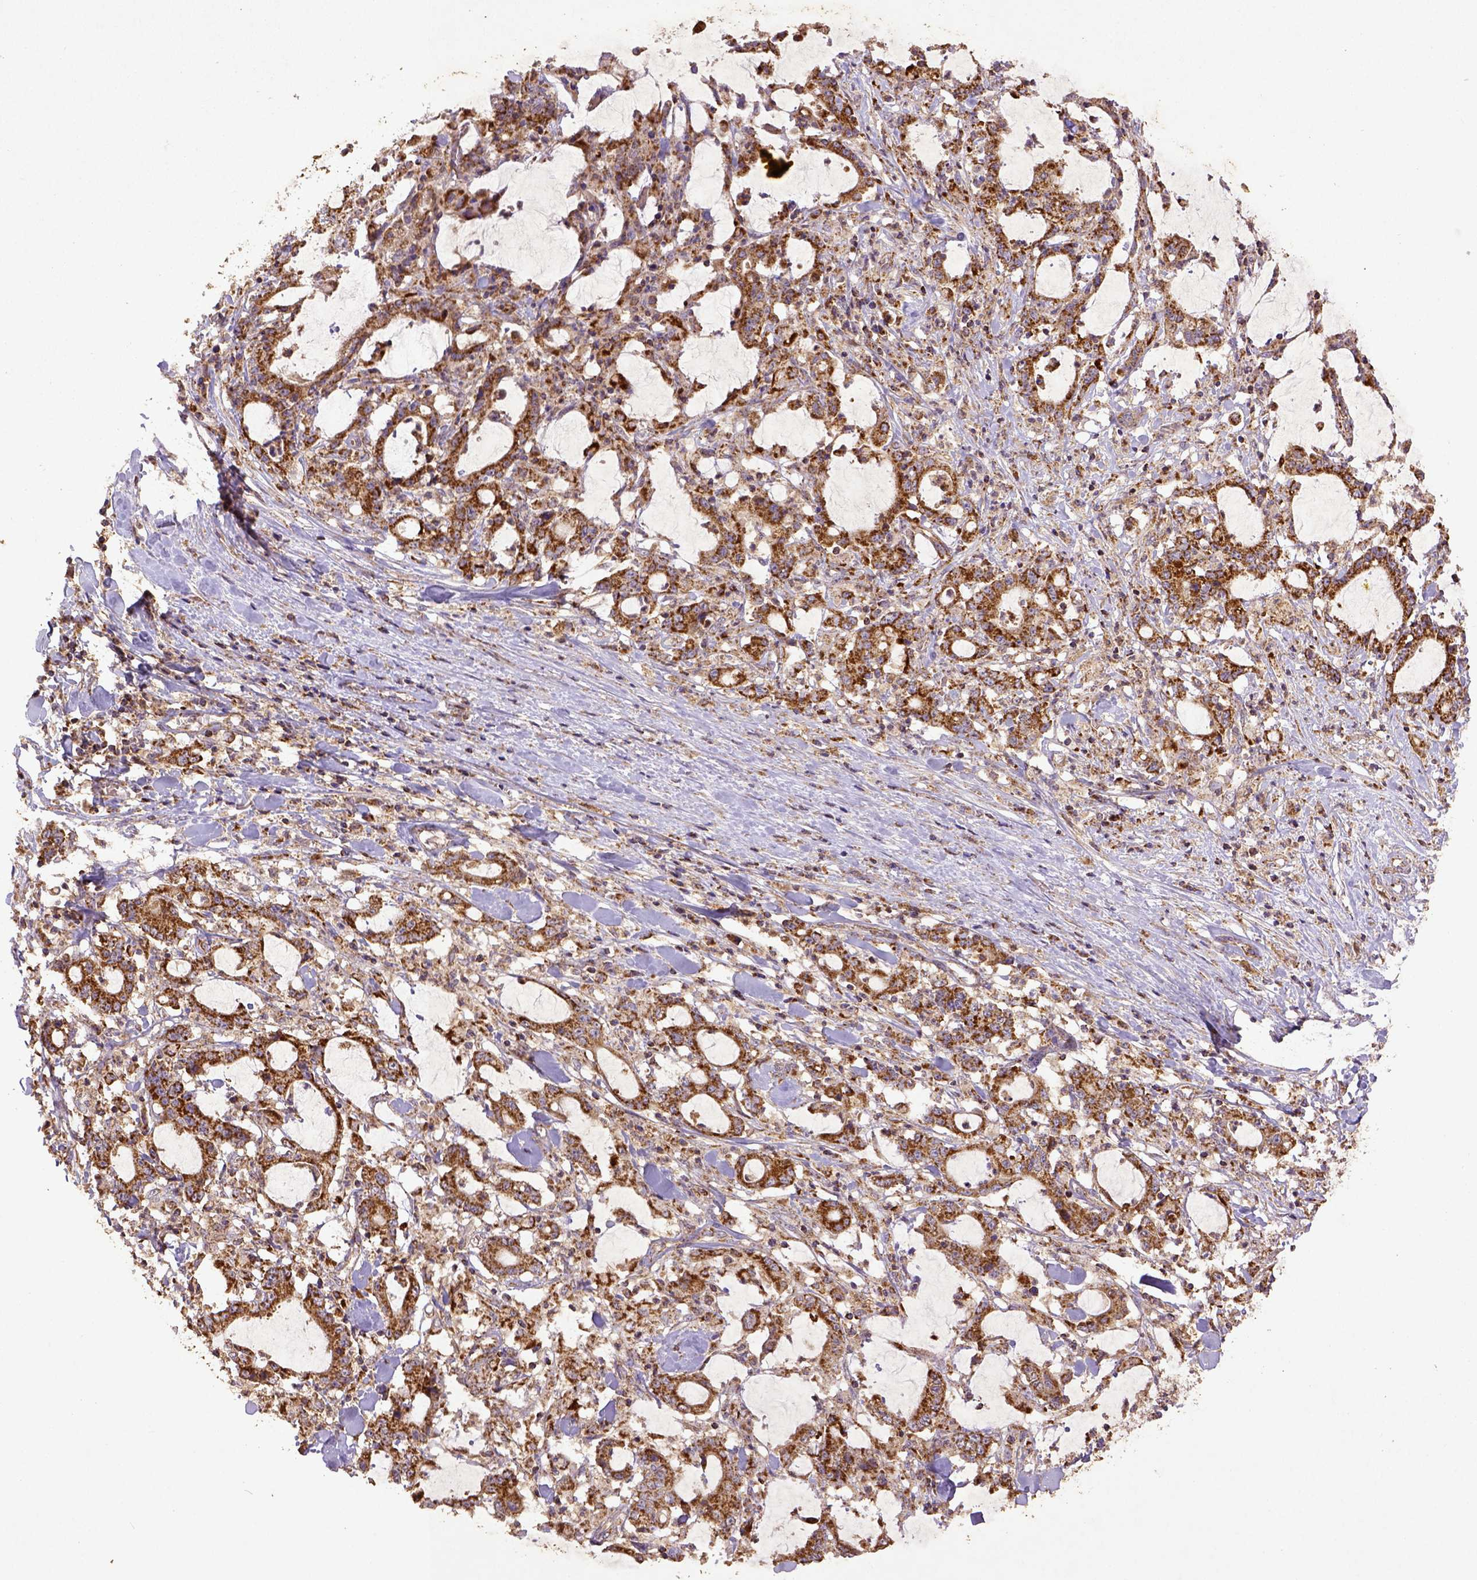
{"staining": {"intensity": "strong", "quantity": ">75%", "location": "cytoplasmic/membranous"}, "tissue": "stomach cancer", "cell_type": "Tumor cells", "image_type": "cancer", "snomed": [{"axis": "morphology", "description": "Adenocarcinoma, NOS"}, {"axis": "topography", "description": "Stomach, upper"}], "caption": "IHC histopathology image of neoplastic tissue: stomach adenocarcinoma stained using immunohistochemistry (IHC) shows high levels of strong protein expression localized specifically in the cytoplasmic/membranous of tumor cells, appearing as a cytoplasmic/membranous brown color.", "gene": "MT-CO1", "patient": {"sex": "male", "age": 68}}